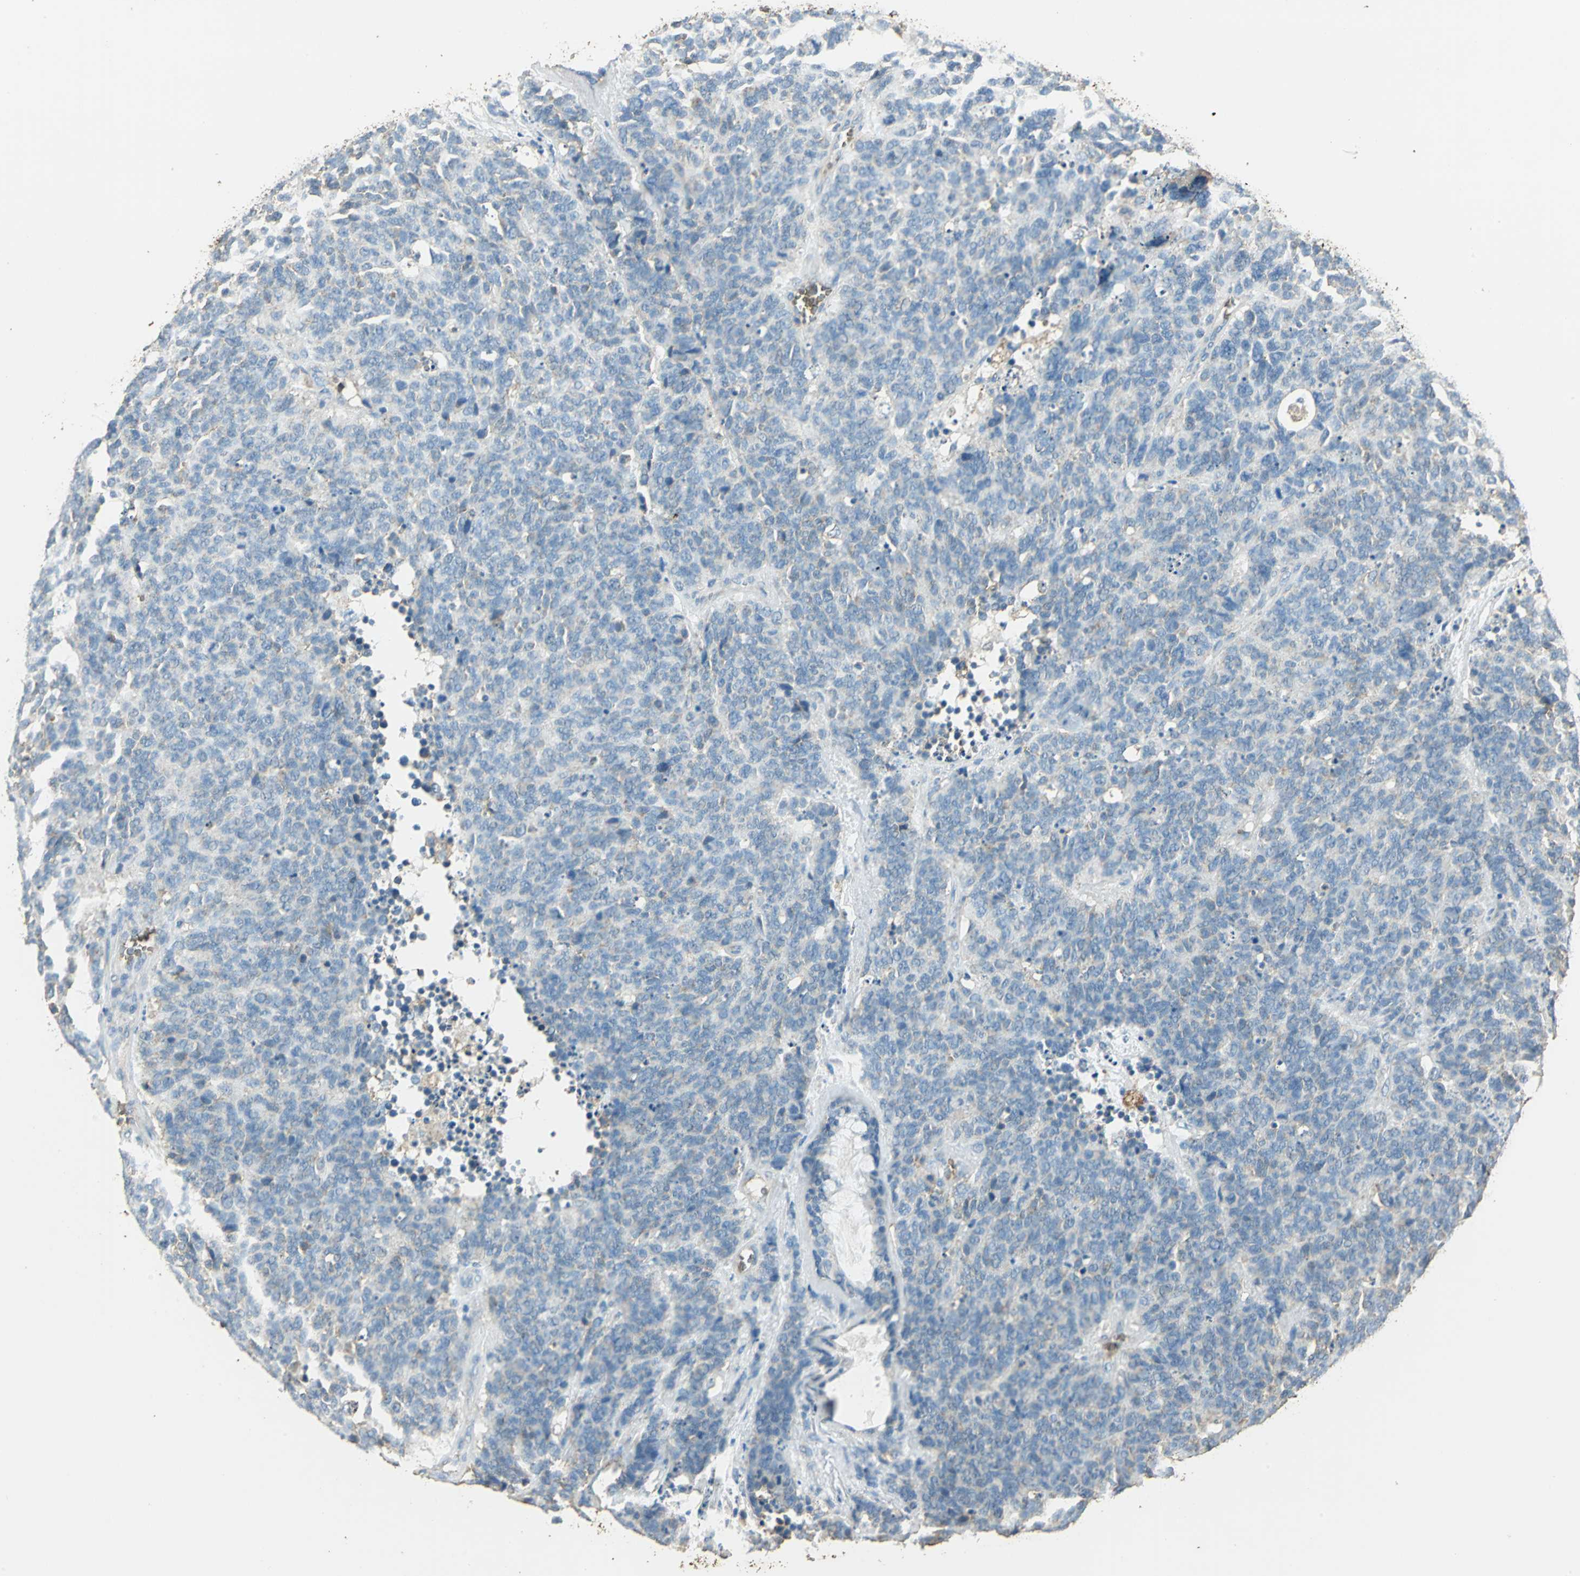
{"staining": {"intensity": "negative", "quantity": "none", "location": "none"}, "tissue": "lung cancer", "cell_type": "Tumor cells", "image_type": "cancer", "snomed": [{"axis": "morphology", "description": "Neoplasm, malignant, NOS"}, {"axis": "topography", "description": "Lung"}], "caption": "A high-resolution image shows immunohistochemistry (IHC) staining of lung cancer (malignant neoplasm), which reveals no significant staining in tumor cells.", "gene": "TRAPPC2", "patient": {"sex": "female", "age": 58}}